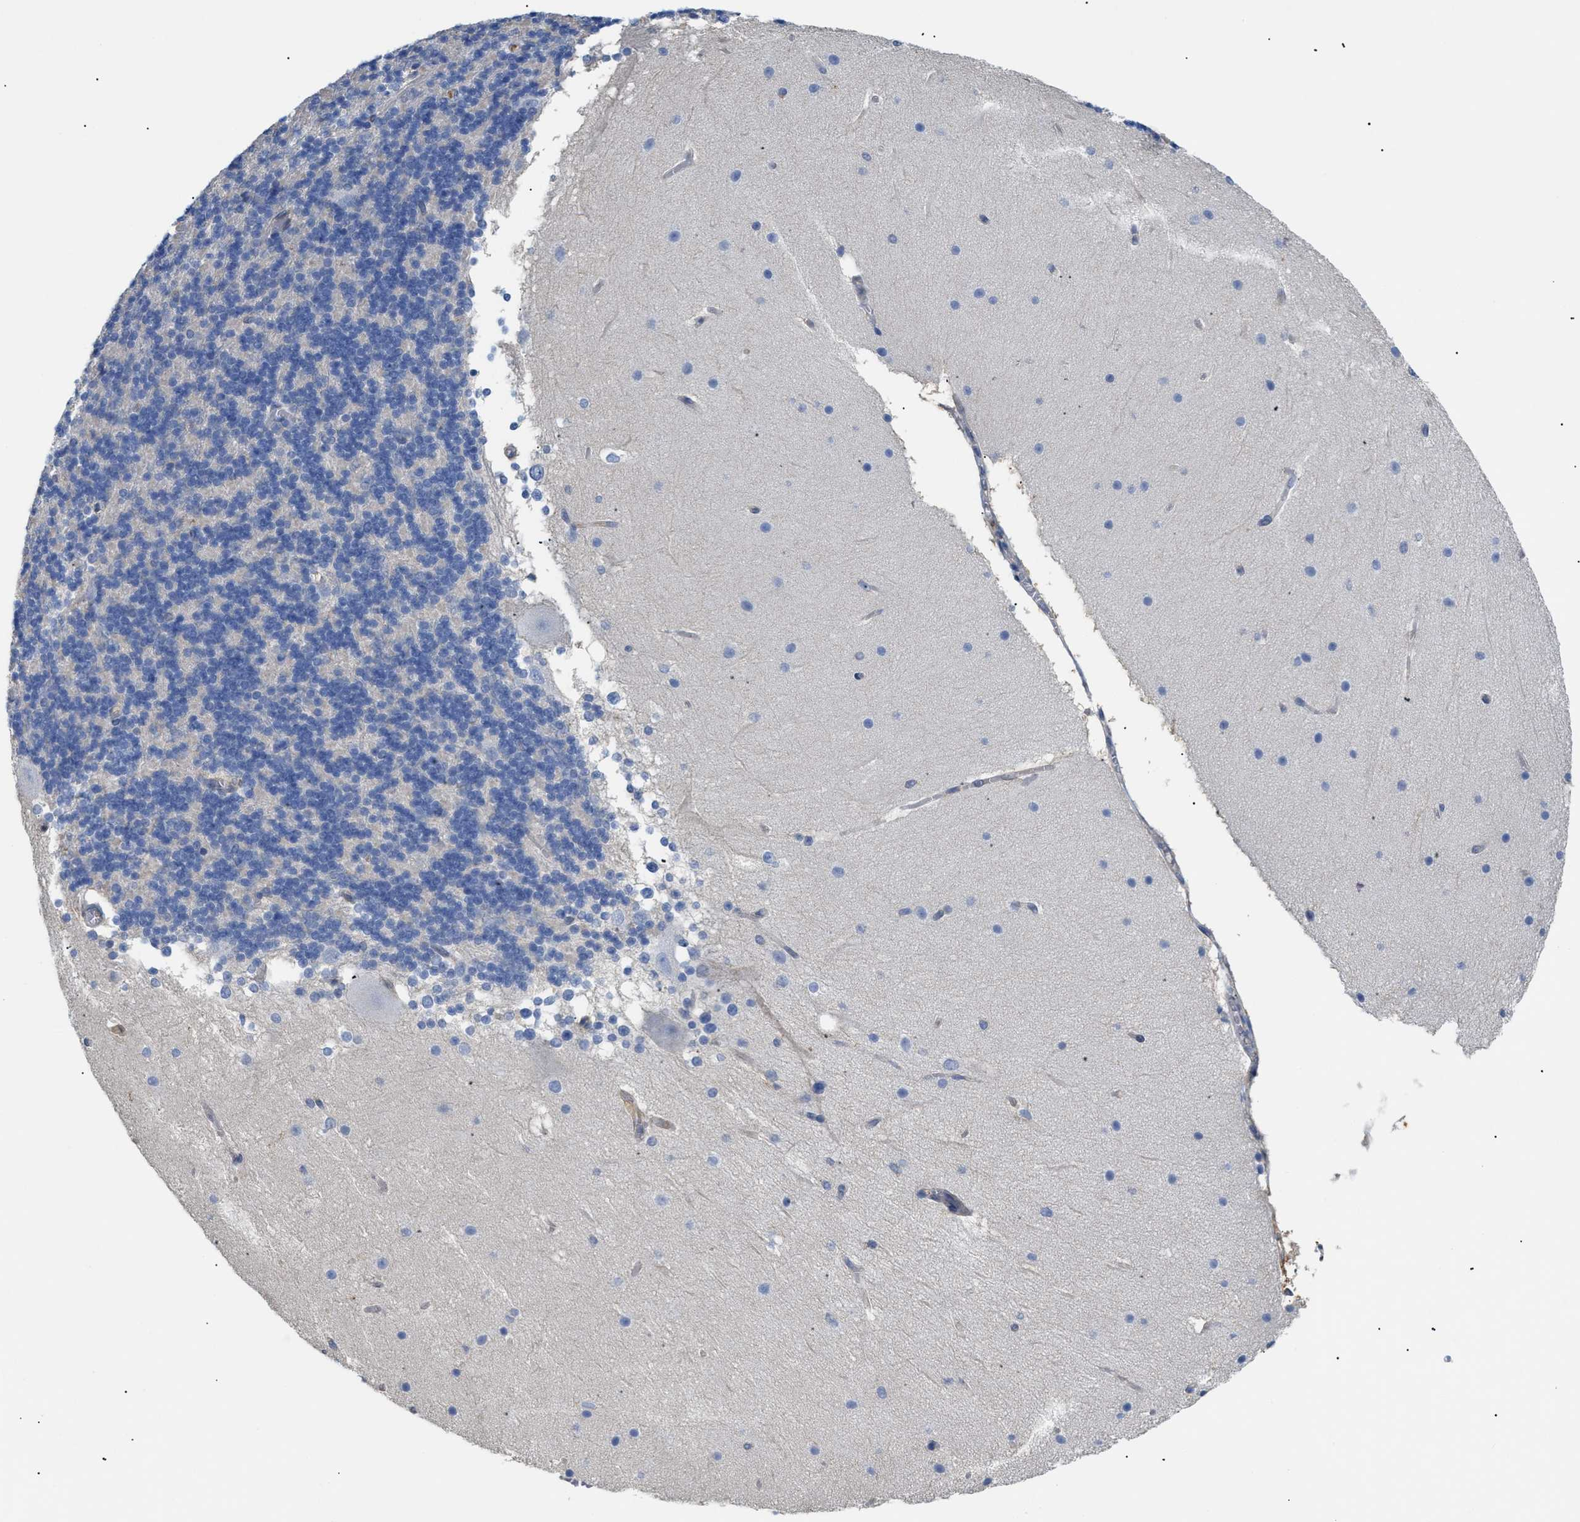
{"staining": {"intensity": "negative", "quantity": "none", "location": "none"}, "tissue": "cerebellum", "cell_type": "Cells in granular layer", "image_type": "normal", "snomed": [{"axis": "morphology", "description": "Normal tissue, NOS"}, {"axis": "topography", "description": "Cerebellum"}], "caption": "Immunohistochemical staining of unremarkable human cerebellum reveals no significant positivity in cells in granular layer. The staining was performed using DAB (3,3'-diaminobenzidine) to visualize the protein expression in brown, while the nuclei were stained in blue with hematoxylin (Magnification: 20x).", "gene": "ANXA4", "patient": {"sex": "female", "age": 19}}